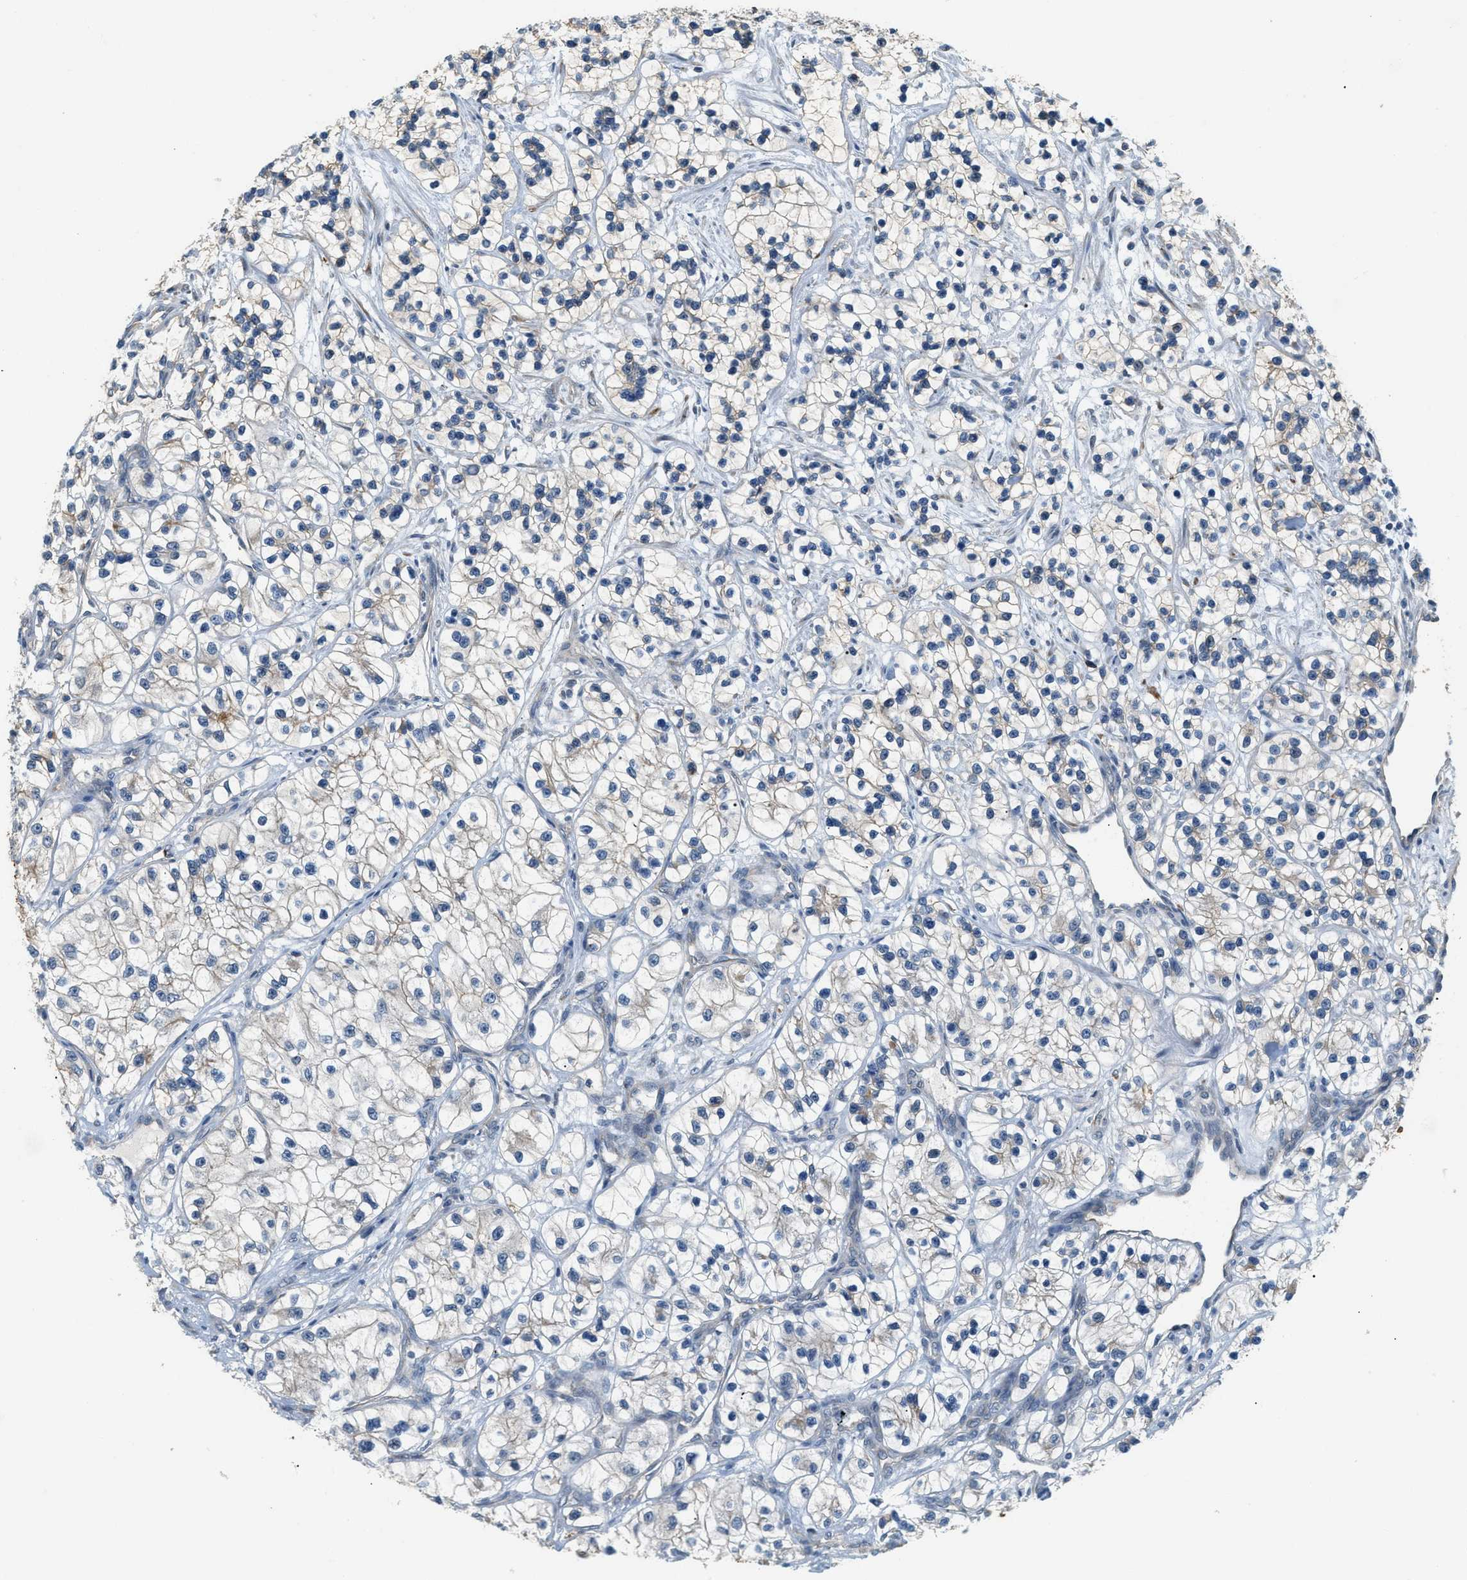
{"staining": {"intensity": "strong", "quantity": "<25%", "location": "cytoplasmic/membranous"}, "tissue": "renal cancer", "cell_type": "Tumor cells", "image_type": "cancer", "snomed": [{"axis": "morphology", "description": "Adenocarcinoma, NOS"}, {"axis": "topography", "description": "Kidney"}], "caption": "An immunohistochemistry (IHC) photomicrograph of neoplastic tissue is shown. Protein staining in brown labels strong cytoplasmic/membranous positivity in renal cancer within tumor cells. The protein of interest is shown in brown color, while the nuclei are stained blue.", "gene": "CYTH2", "patient": {"sex": "female", "age": 57}}